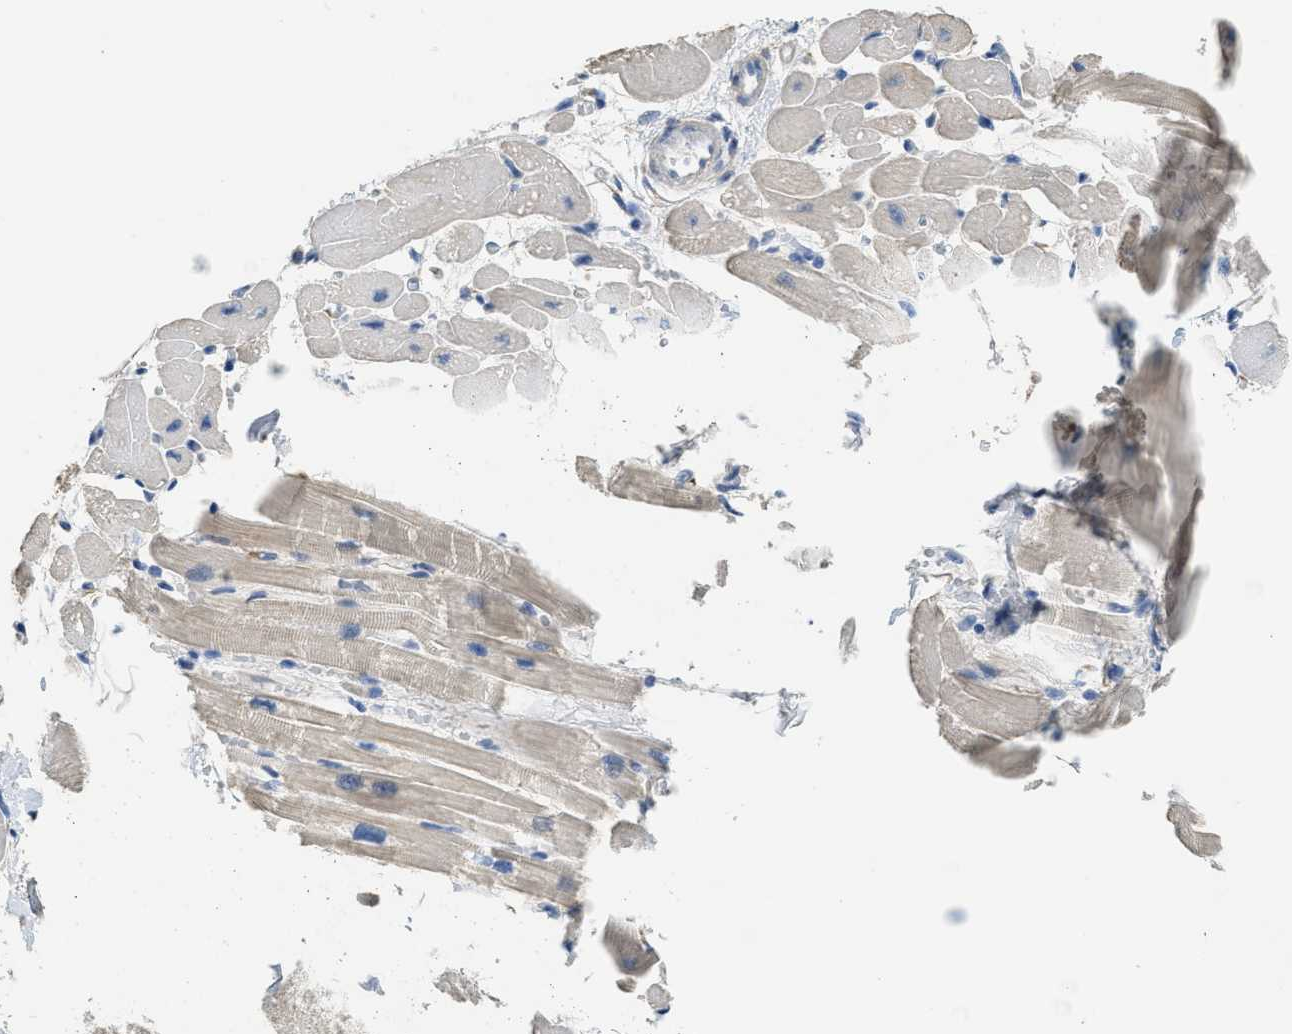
{"staining": {"intensity": "weak", "quantity": "<25%", "location": "cytoplasmic/membranous"}, "tissue": "heart muscle", "cell_type": "Cardiomyocytes", "image_type": "normal", "snomed": [{"axis": "morphology", "description": "Normal tissue, NOS"}, {"axis": "topography", "description": "Heart"}], "caption": "Heart muscle stained for a protein using immunohistochemistry displays no positivity cardiomyocytes.", "gene": "SFXN2", "patient": {"sex": "female", "age": 54}}